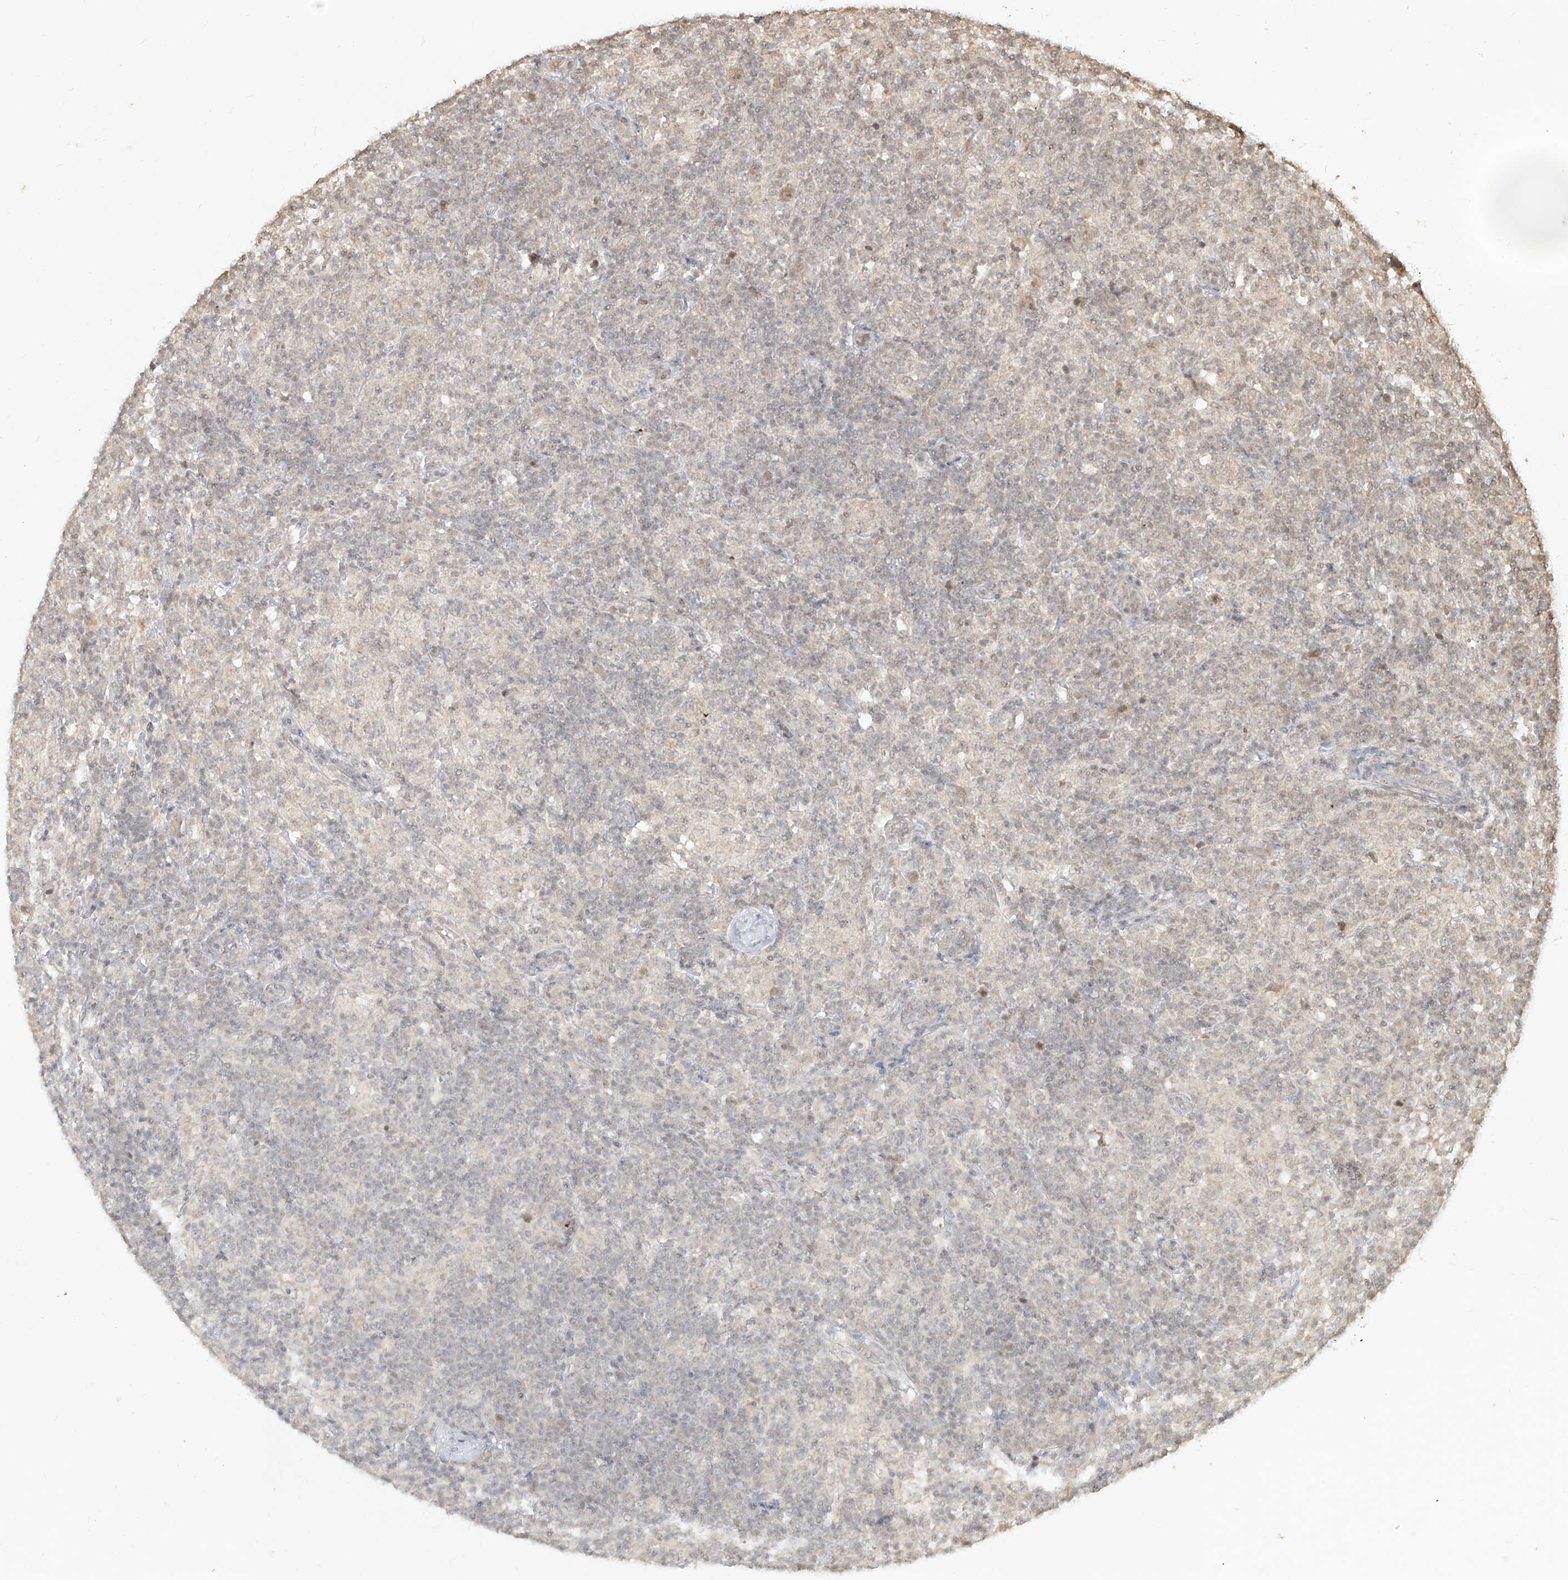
{"staining": {"intensity": "weak", "quantity": "25%-75%", "location": "cytoplasmic/membranous,nuclear"}, "tissue": "lymphoma", "cell_type": "Tumor cells", "image_type": "cancer", "snomed": [{"axis": "morphology", "description": "Hodgkin's disease, NOS"}, {"axis": "topography", "description": "Lymph node"}], "caption": "Lymphoma stained for a protein (brown) reveals weak cytoplasmic/membranous and nuclear positive expression in approximately 25%-75% of tumor cells.", "gene": "UBE2K", "patient": {"sex": "male", "age": 70}}